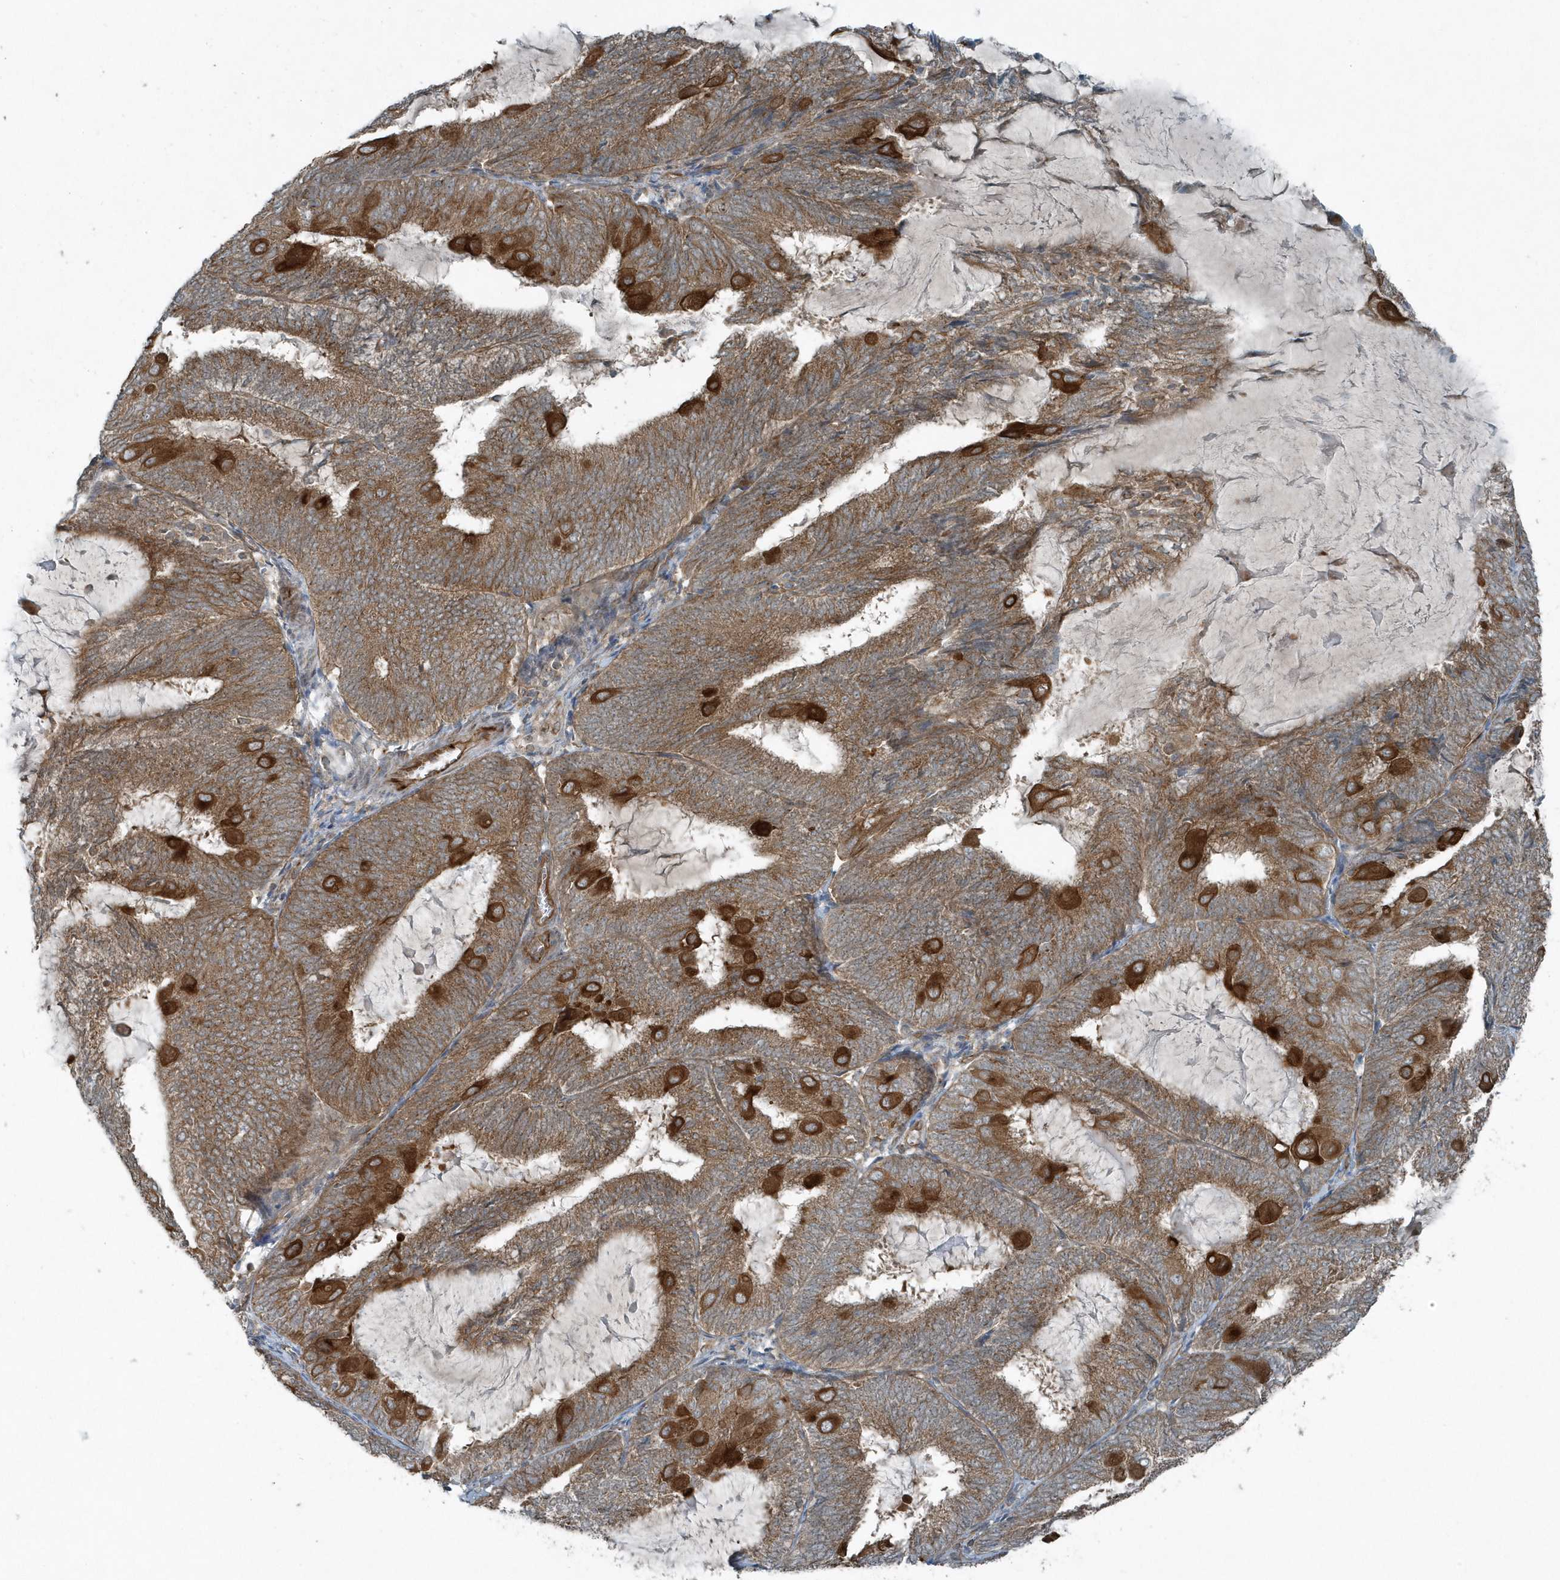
{"staining": {"intensity": "moderate", "quantity": ">75%", "location": "cytoplasmic/membranous"}, "tissue": "endometrial cancer", "cell_type": "Tumor cells", "image_type": "cancer", "snomed": [{"axis": "morphology", "description": "Adenocarcinoma, NOS"}, {"axis": "topography", "description": "Endometrium"}], "caption": "This is an image of immunohistochemistry staining of endometrial cancer (adenocarcinoma), which shows moderate positivity in the cytoplasmic/membranous of tumor cells.", "gene": "GCC2", "patient": {"sex": "female", "age": 81}}